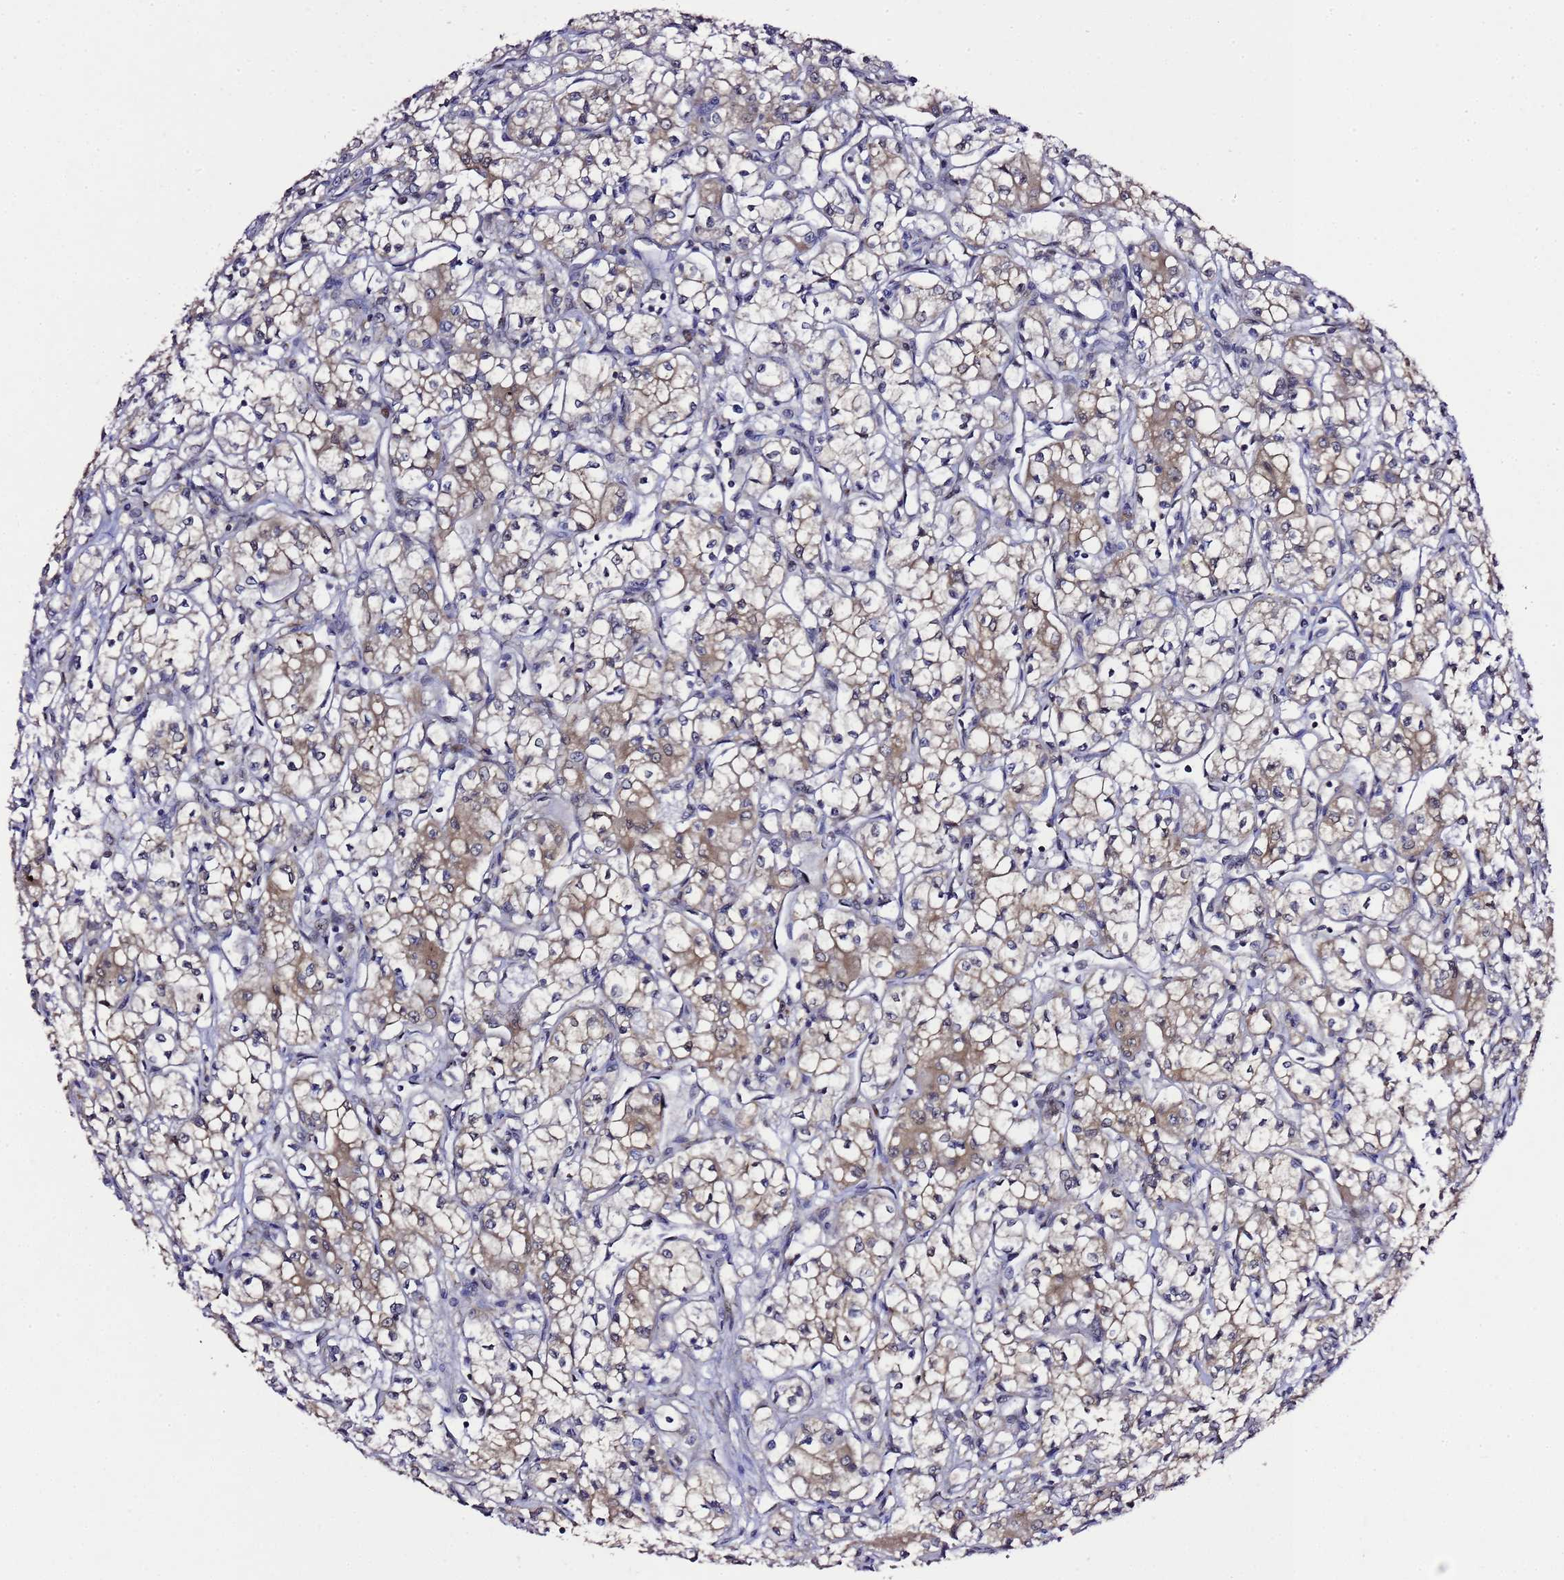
{"staining": {"intensity": "weak", "quantity": "<25%", "location": "cytoplasmic/membranous"}, "tissue": "renal cancer", "cell_type": "Tumor cells", "image_type": "cancer", "snomed": [{"axis": "morphology", "description": "Adenocarcinoma, NOS"}, {"axis": "topography", "description": "Kidney"}], "caption": "This is an immunohistochemistry (IHC) photomicrograph of human renal cancer (adenocarcinoma). There is no positivity in tumor cells.", "gene": "ALG3", "patient": {"sex": "male", "age": 59}}